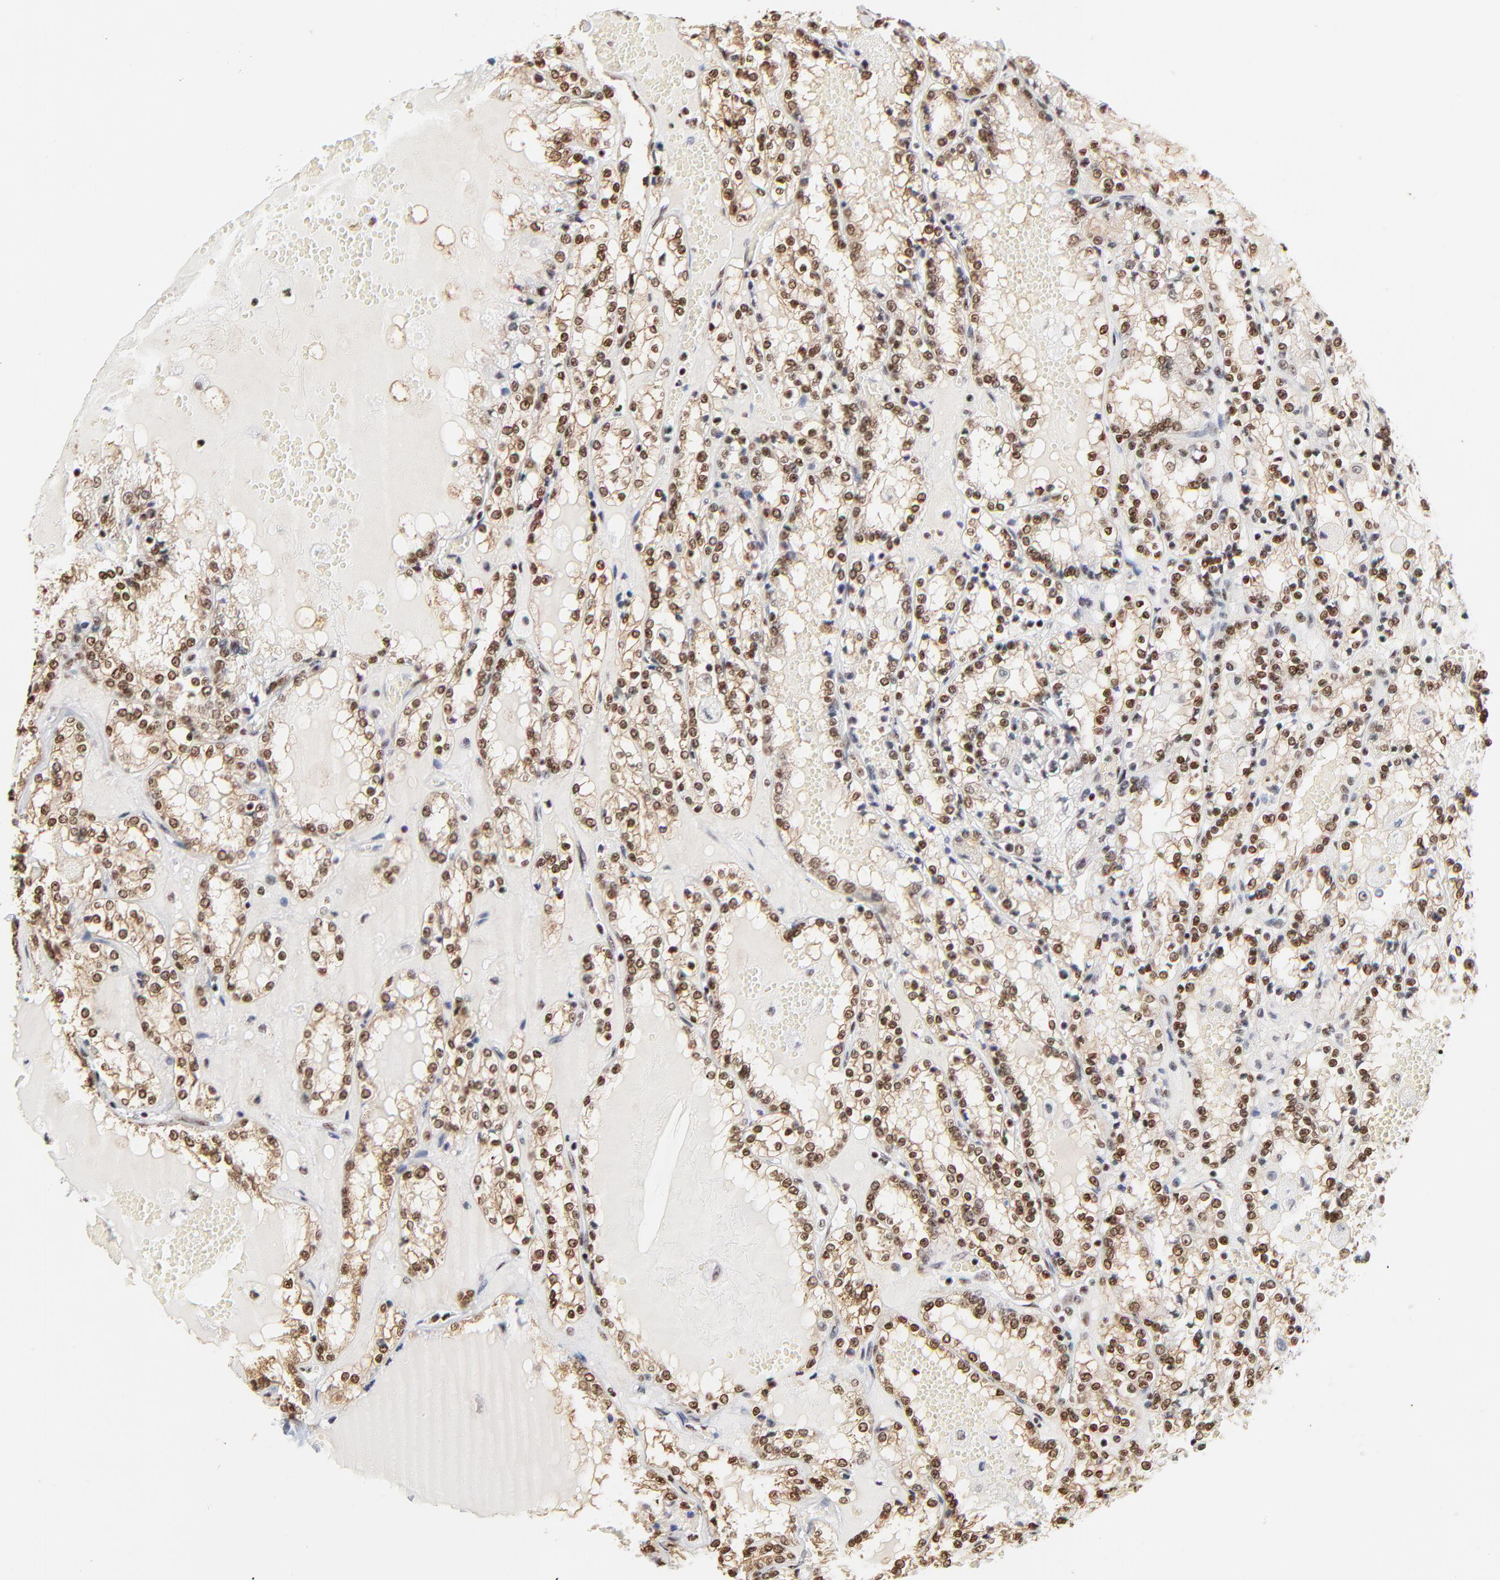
{"staining": {"intensity": "strong", "quantity": ">75%", "location": "nuclear"}, "tissue": "renal cancer", "cell_type": "Tumor cells", "image_type": "cancer", "snomed": [{"axis": "morphology", "description": "Adenocarcinoma, NOS"}, {"axis": "topography", "description": "Kidney"}], "caption": "A photomicrograph of human adenocarcinoma (renal) stained for a protein shows strong nuclear brown staining in tumor cells. The staining was performed using DAB (3,3'-diaminobenzidine), with brown indicating positive protein expression. Nuclei are stained blue with hematoxylin.", "gene": "CREB1", "patient": {"sex": "female", "age": 56}}